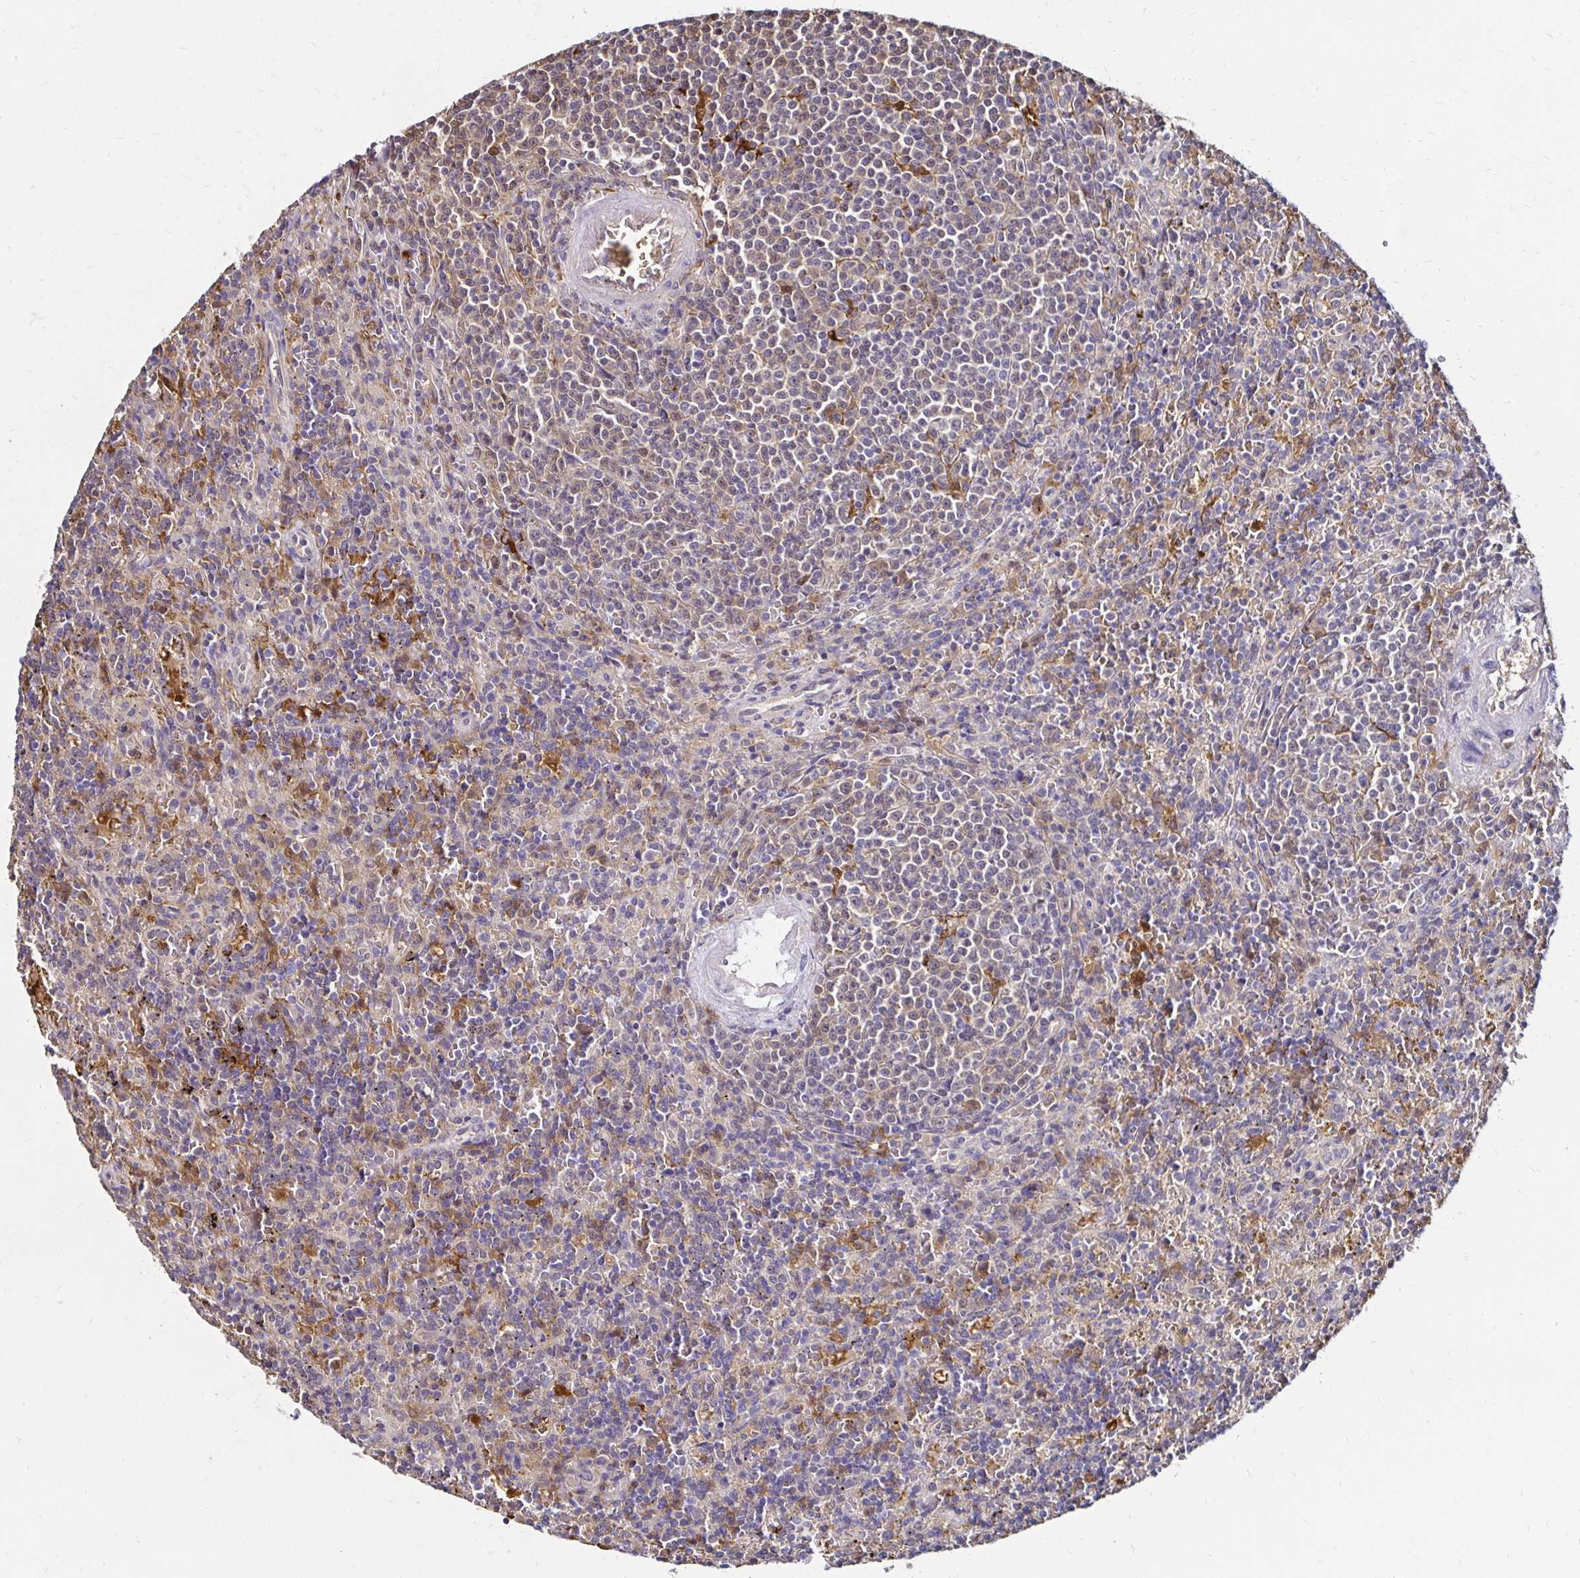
{"staining": {"intensity": "negative", "quantity": "none", "location": "none"}, "tissue": "lymphoma", "cell_type": "Tumor cells", "image_type": "cancer", "snomed": [{"axis": "morphology", "description": "Malignant lymphoma, non-Hodgkin's type, Low grade"}, {"axis": "topography", "description": "Spleen"}], "caption": "Immunohistochemical staining of lymphoma exhibits no significant expression in tumor cells.", "gene": "TXN", "patient": {"sex": "male", "age": 67}}